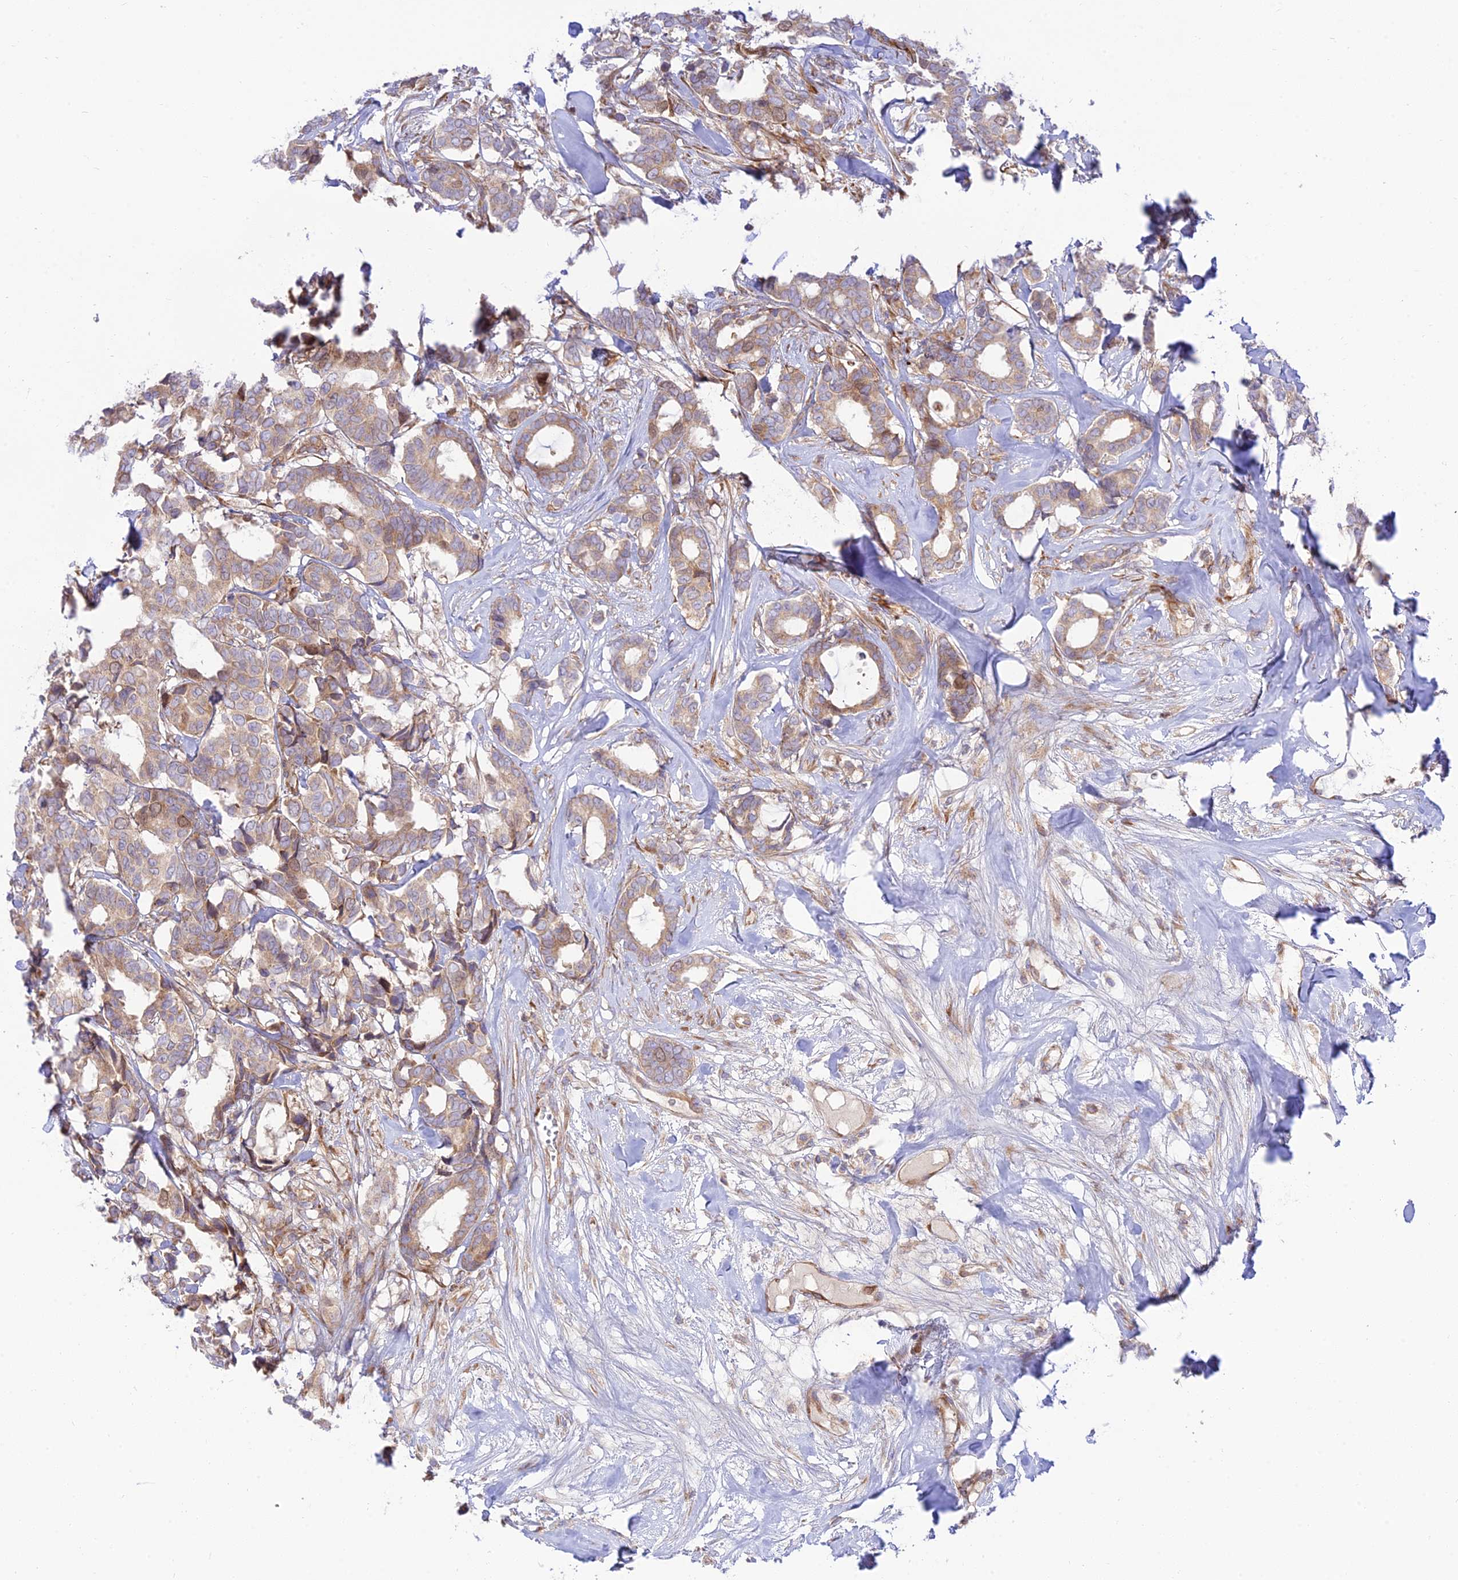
{"staining": {"intensity": "weak", "quantity": ">75%", "location": "cytoplasmic/membranous"}, "tissue": "breast cancer", "cell_type": "Tumor cells", "image_type": "cancer", "snomed": [{"axis": "morphology", "description": "Duct carcinoma"}, {"axis": "topography", "description": "Breast"}], "caption": "A brown stain shows weak cytoplasmic/membranous staining of a protein in intraductal carcinoma (breast) tumor cells.", "gene": "PIMREG", "patient": {"sex": "female", "age": 87}}